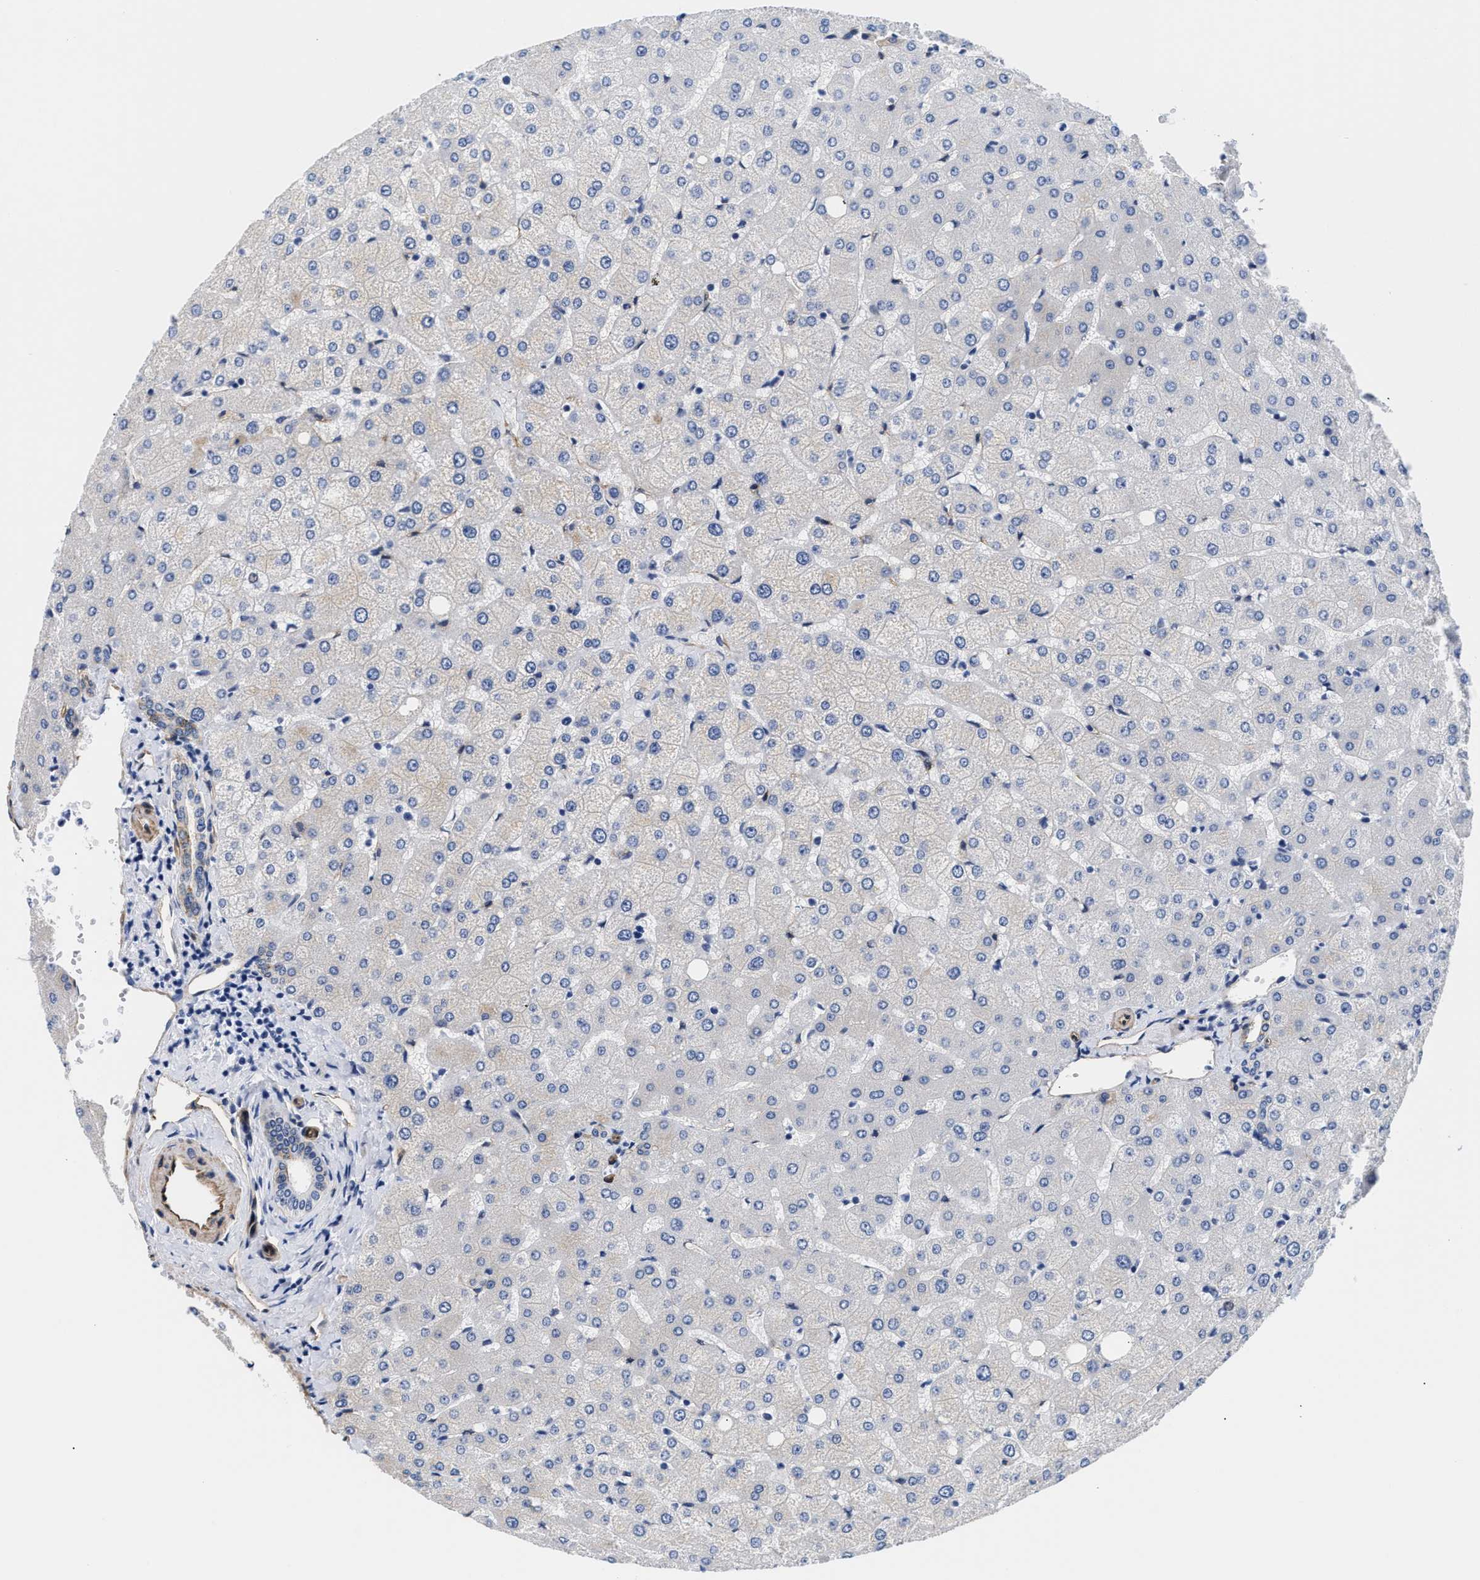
{"staining": {"intensity": "weak", "quantity": "<25%", "location": "cytoplasmic/membranous"}, "tissue": "liver", "cell_type": "Cholangiocytes", "image_type": "normal", "snomed": [{"axis": "morphology", "description": "Normal tissue, NOS"}, {"axis": "topography", "description": "Liver"}], "caption": "This is a histopathology image of immunohistochemistry staining of unremarkable liver, which shows no staining in cholangiocytes.", "gene": "TRIM29", "patient": {"sex": "female", "age": 54}}